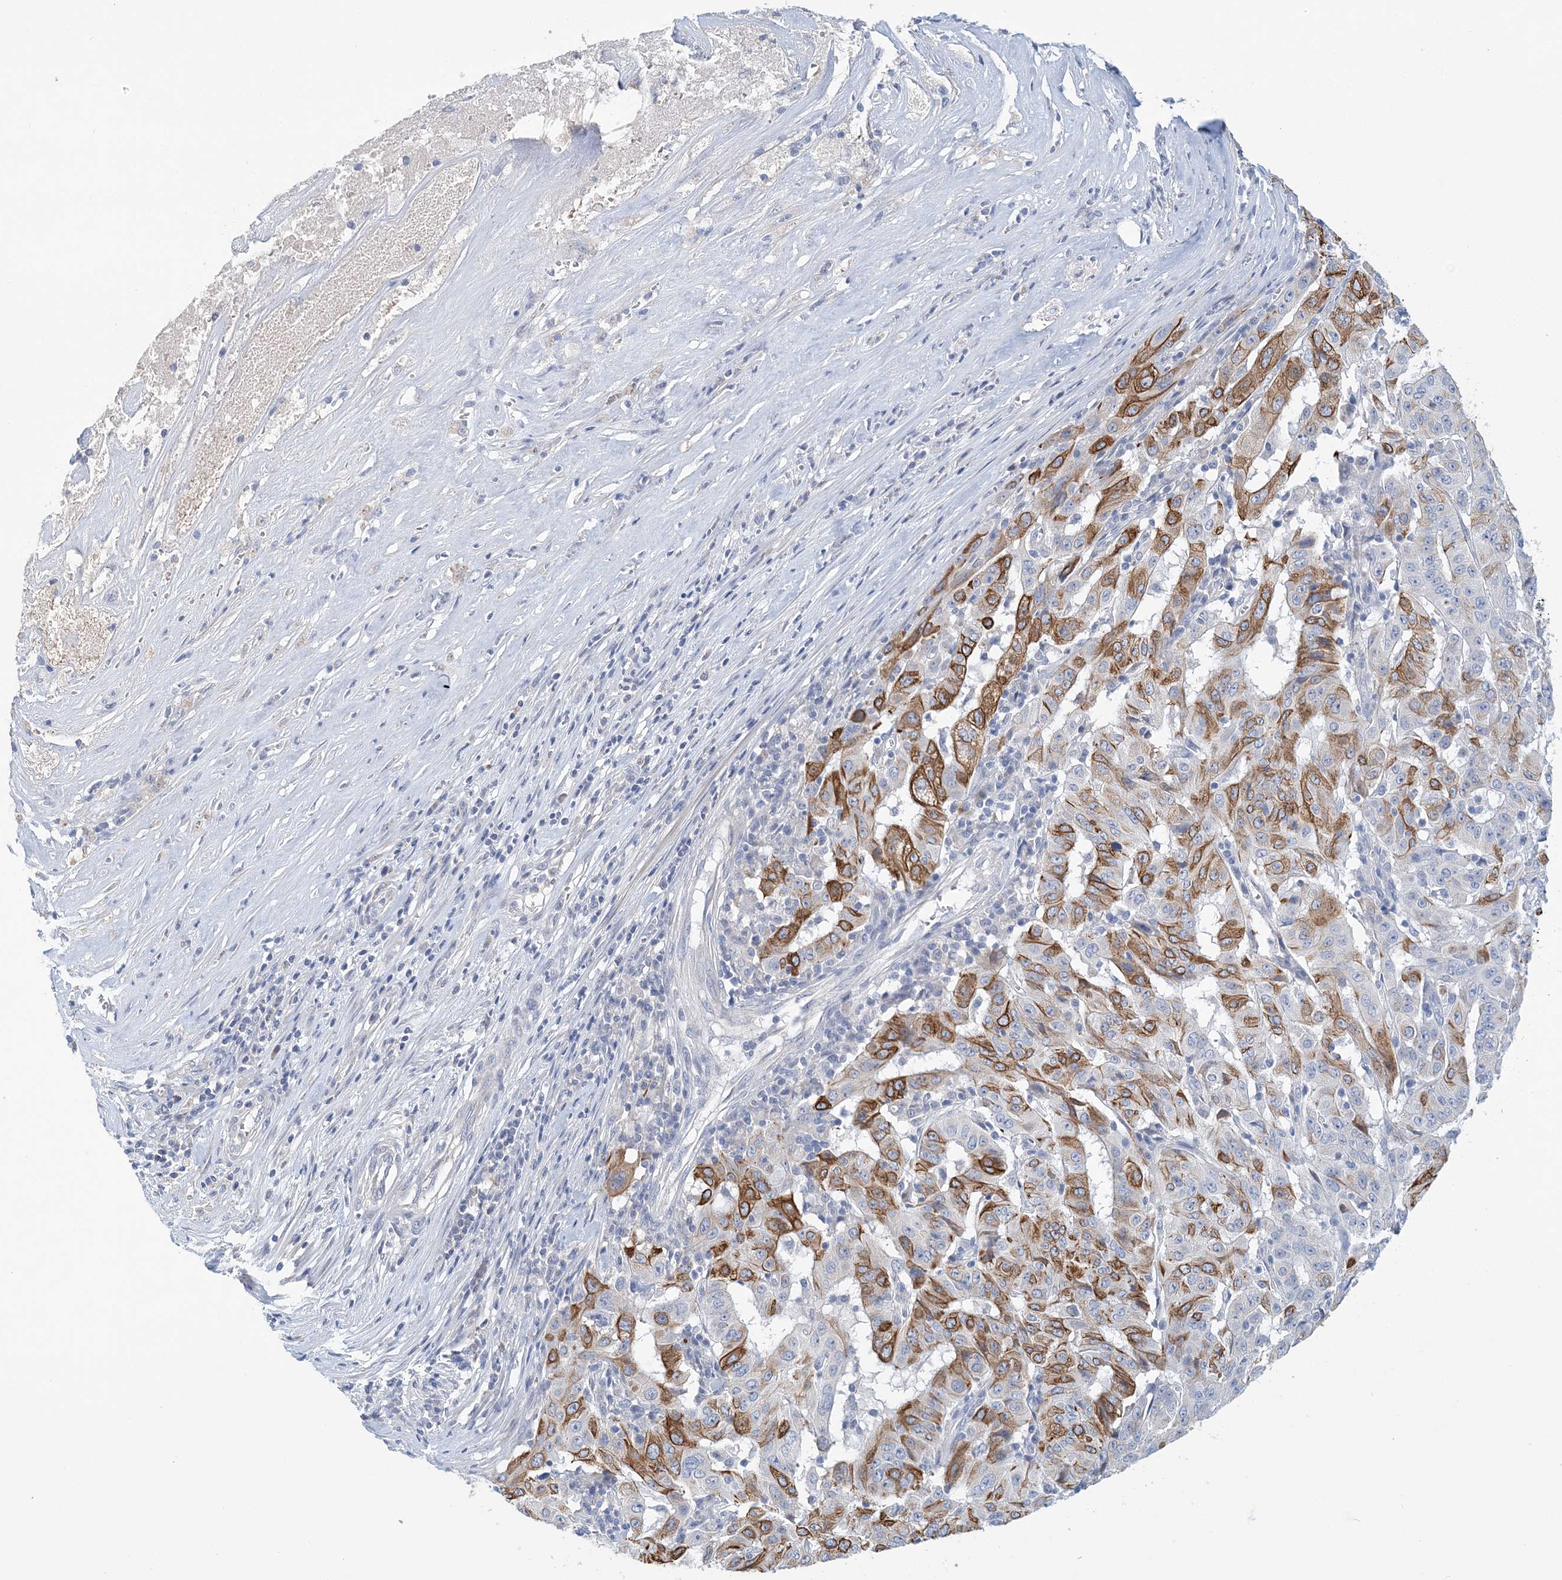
{"staining": {"intensity": "moderate", "quantity": "25%-75%", "location": "cytoplasmic/membranous"}, "tissue": "pancreatic cancer", "cell_type": "Tumor cells", "image_type": "cancer", "snomed": [{"axis": "morphology", "description": "Adenocarcinoma, NOS"}, {"axis": "topography", "description": "Pancreas"}], "caption": "High-power microscopy captured an IHC image of pancreatic adenocarcinoma, revealing moderate cytoplasmic/membranous expression in about 25%-75% of tumor cells.", "gene": "LRRIQ4", "patient": {"sex": "male", "age": 63}}